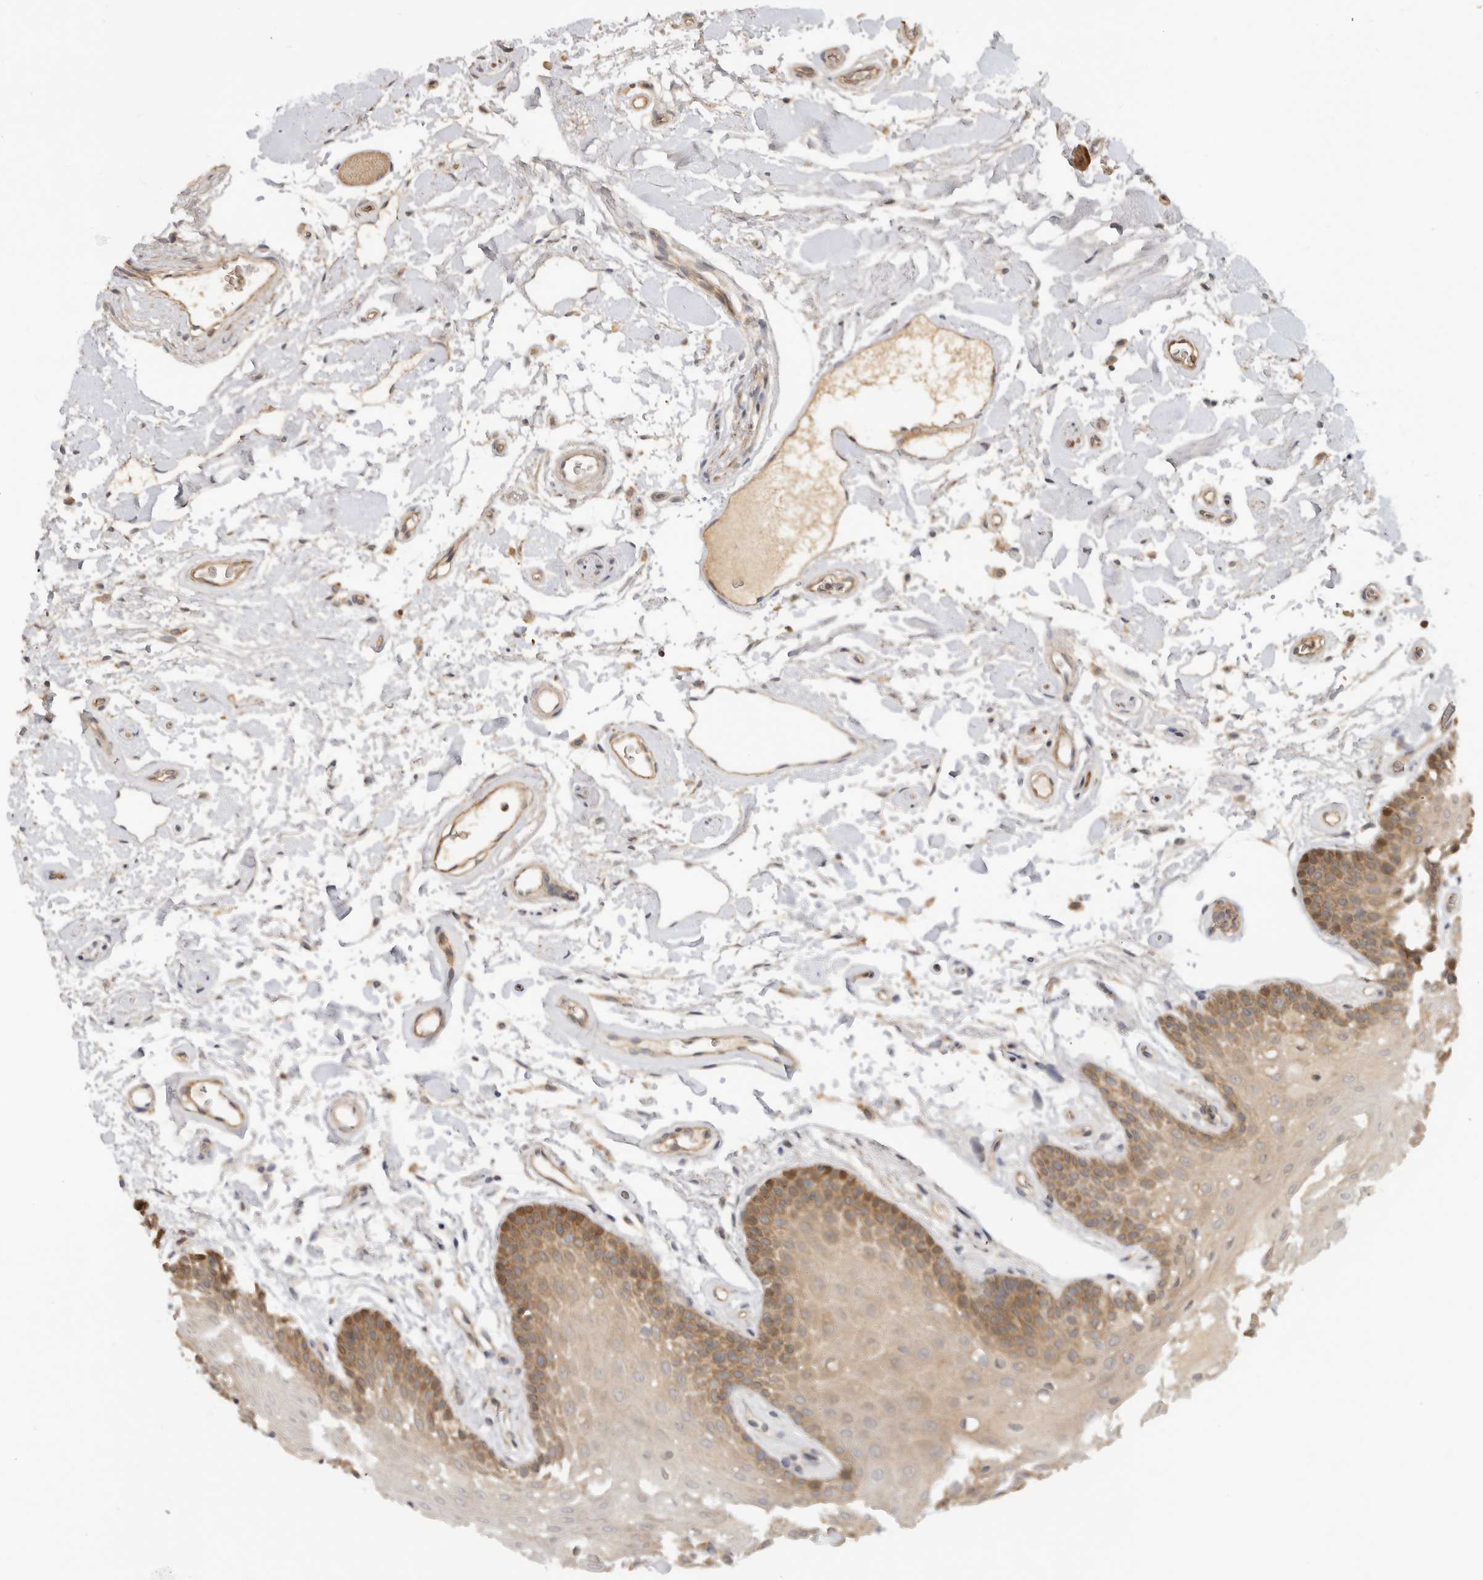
{"staining": {"intensity": "moderate", "quantity": "25%-75%", "location": "cytoplasmic/membranous"}, "tissue": "oral mucosa", "cell_type": "Squamous epithelial cells", "image_type": "normal", "snomed": [{"axis": "morphology", "description": "Normal tissue, NOS"}, {"axis": "topography", "description": "Oral tissue"}], "caption": "Immunohistochemistry (DAB (3,3'-diaminobenzidine)) staining of benign human oral mucosa demonstrates moderate cytoplasmic/membranous protein expression in about 25%-75% of squamous epithelial cells.", "gene": "CLDN12", "patient": {"sex": "male", "age": 62}}